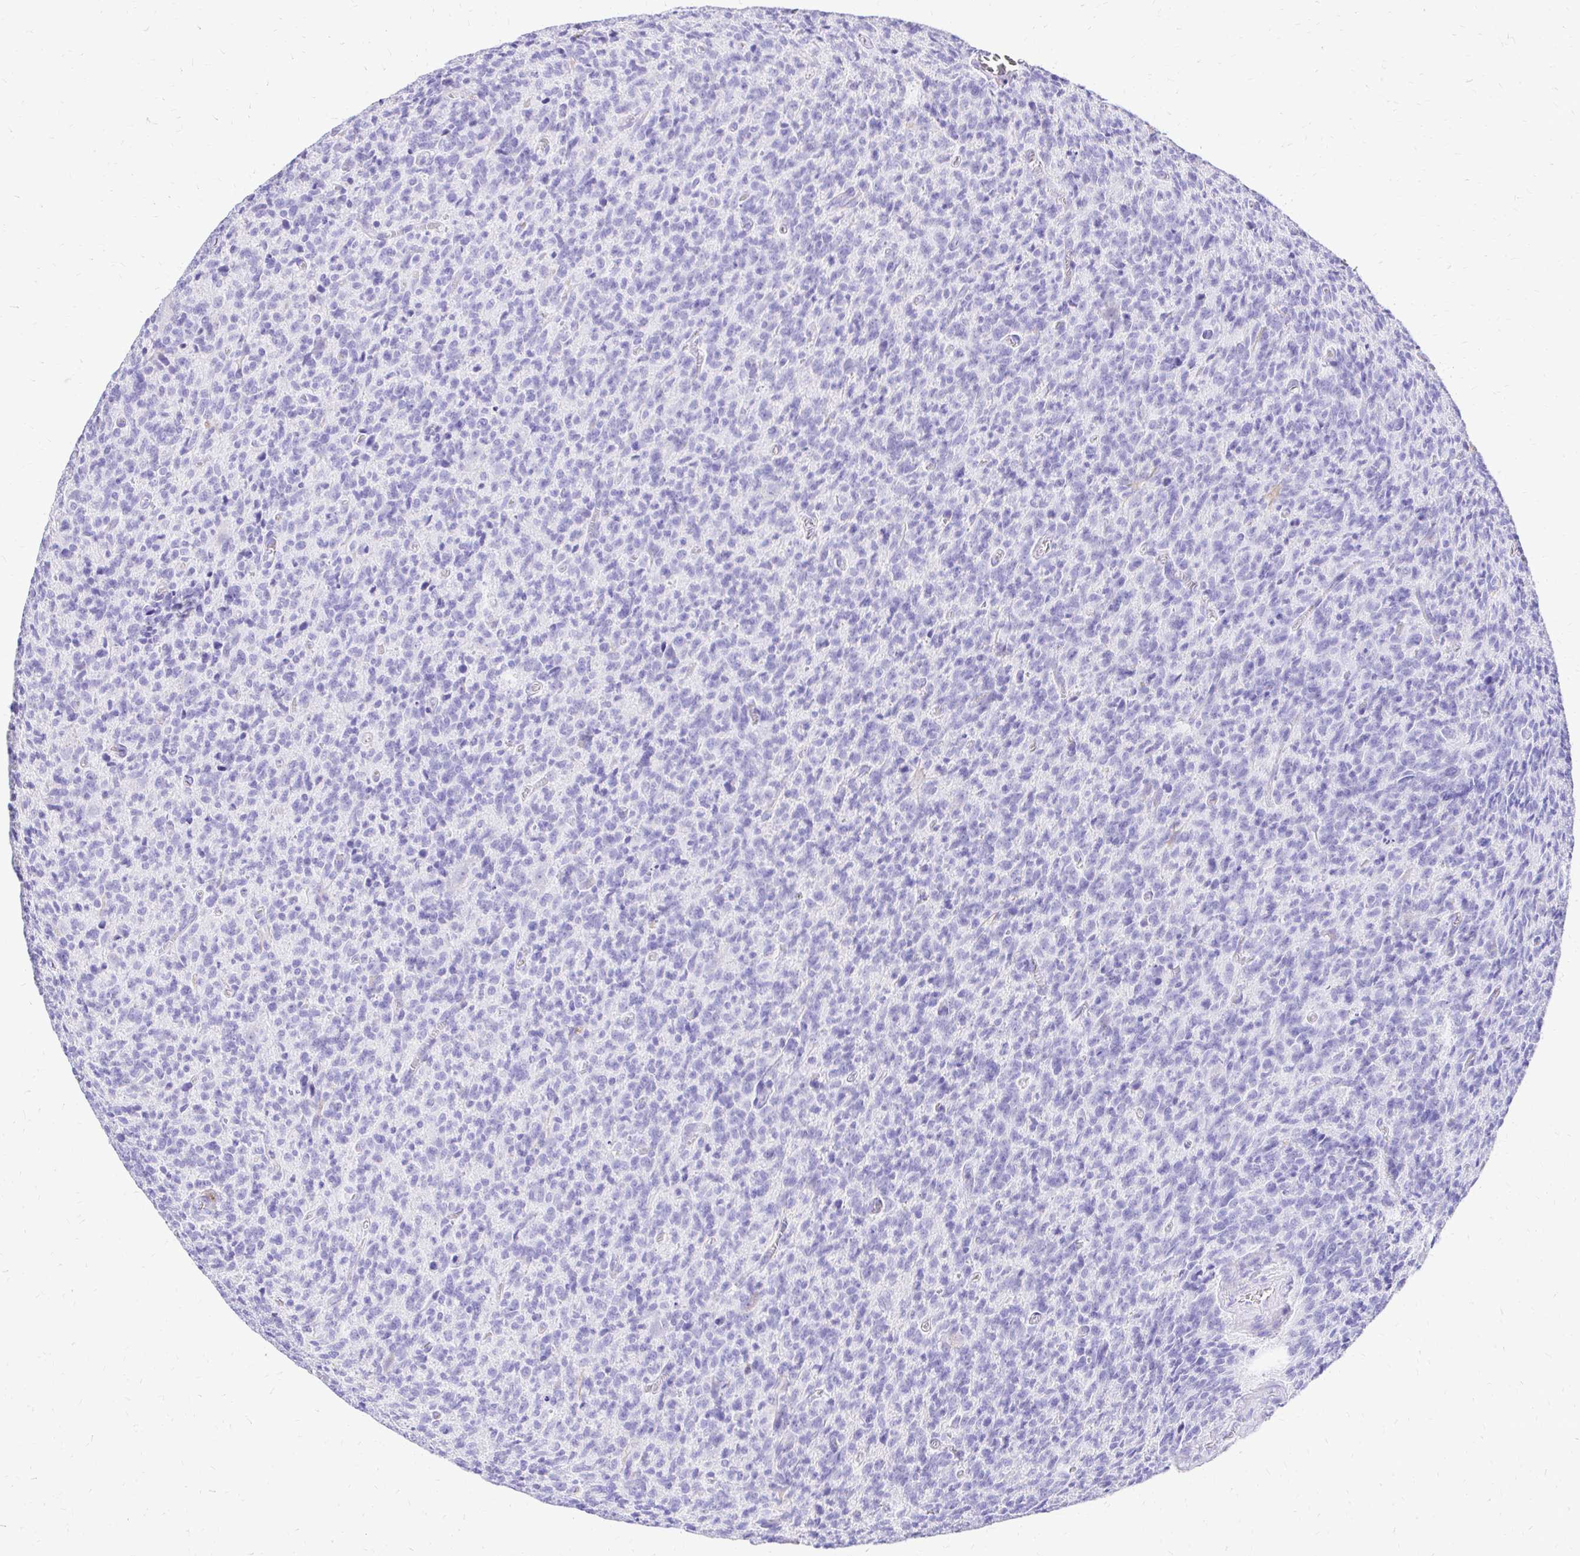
{"staining": {"intensity": "negative", "quantity": "none", "location": "none"}, "tissue": "glioma", "cell_type": "Tumor cells", "image_type": "cancer", "snomed": [{"axis": "morphology", "description": "Glioma, malignant, High grade"}, {"axis": "topography", "description": "Brain"}], "caption": "There is no significant positivity in tumor cells of glioma. The staining is performed using DAB brown chromogen with nuclei counter-stained in using hematoxylin.", "gene": "S100G", "patient": {"sex": "male", "age": 76}}